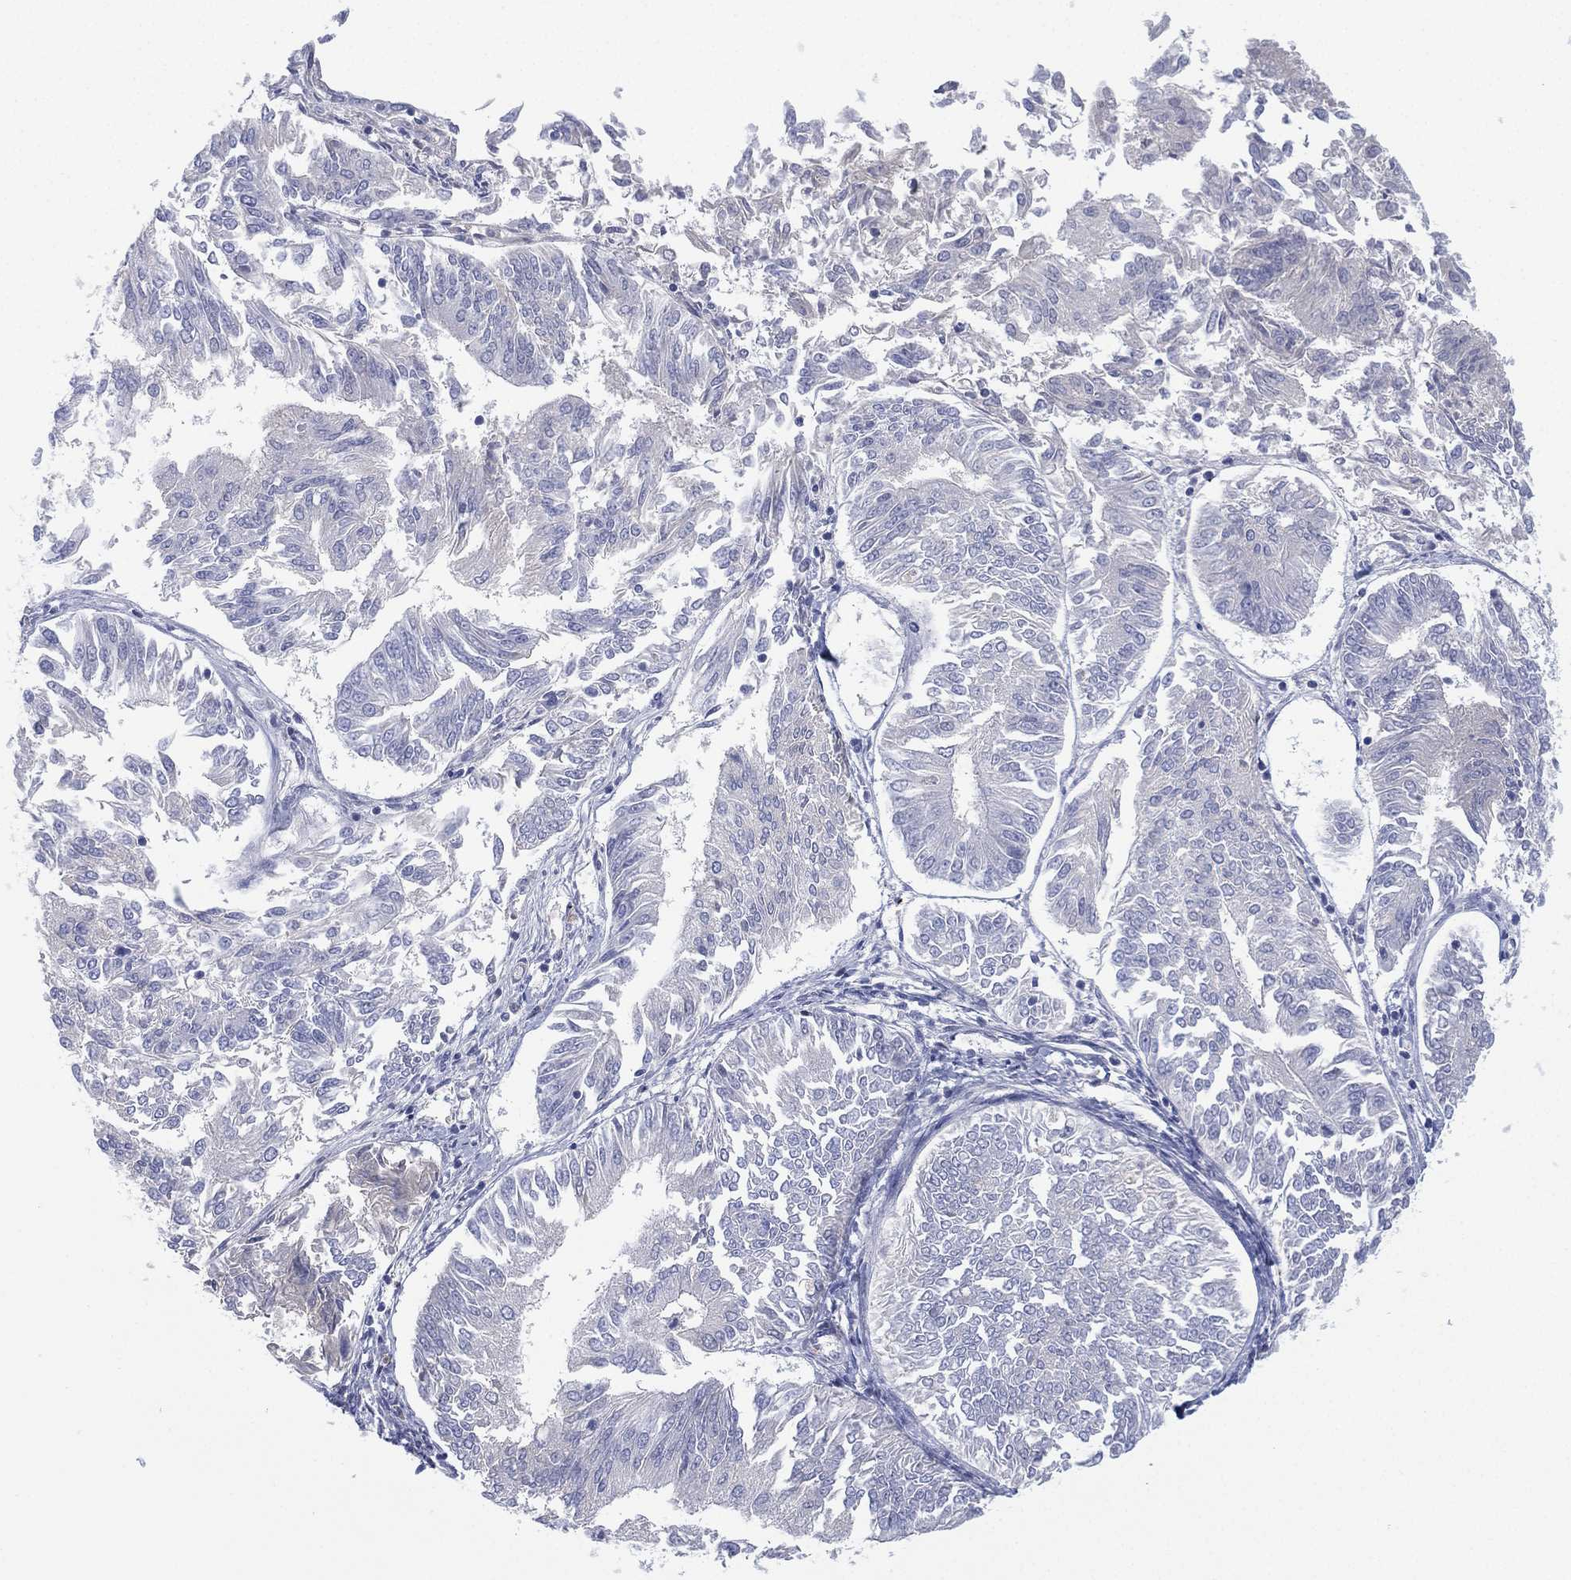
{"staining": {"intensity": "negative", "quantity": "none", "location": "none"}, "tissue": "endometrial cancer", "cell_type": "Tumor cells", "image_type": "cancer", "snomed": [{"axis": "morphology", "description": "Adenocarcinoma, NOS"}, {"axis": "topography", "description": "Endometrium"}], "caption": "The histopathology image displays no staining of tumor cells in endometrial adenocarcinoma.", "gene": "CYP2D6", "patient": {"sex": "female", "age": 58}}